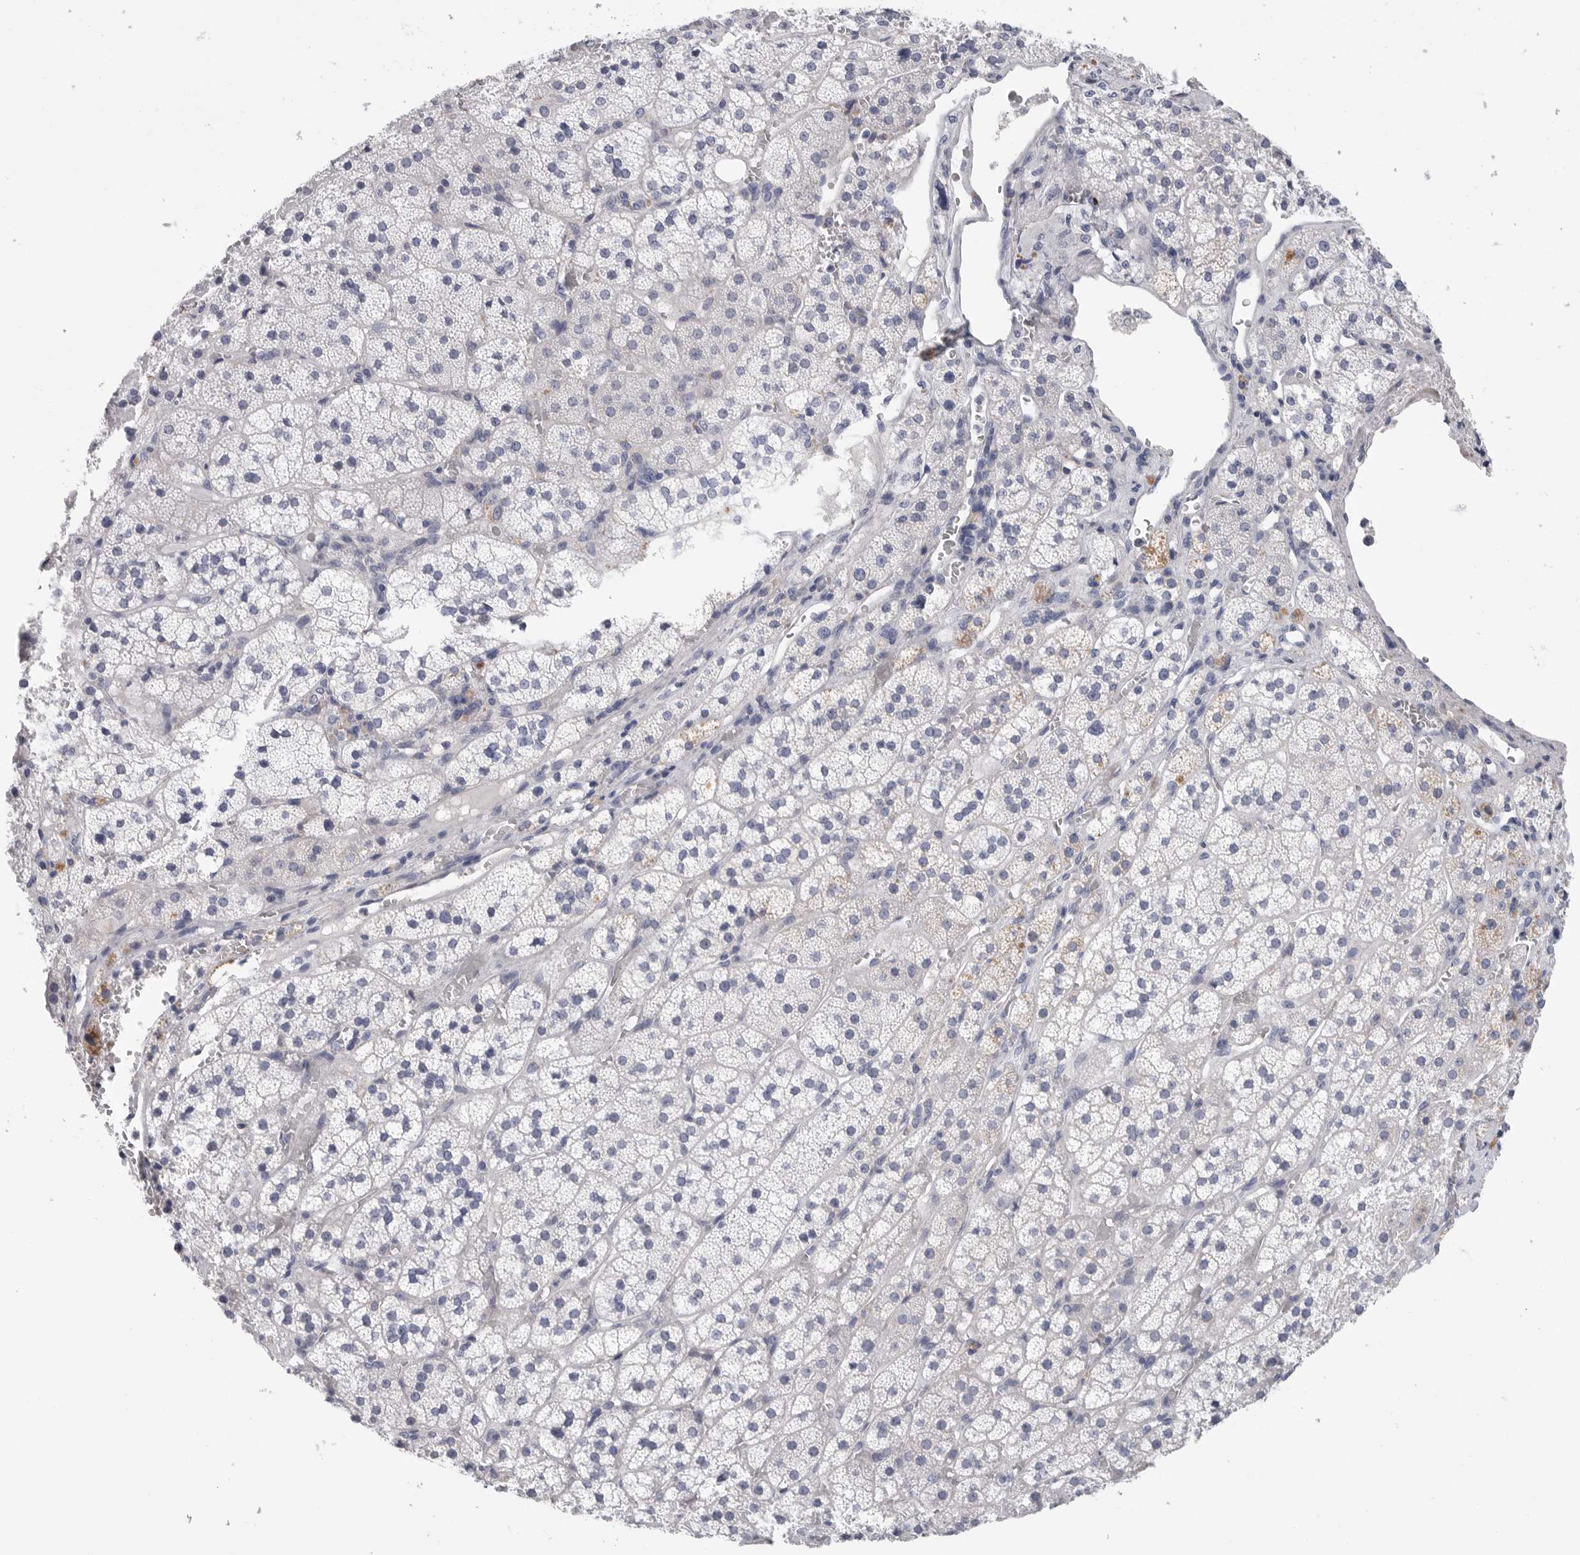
{"staining": {"intensity": "negative", "quantity": "none", "location": "none"}, "tissue": "adrenal gland", "cell_type": "Glandular cells", "image_type": "normal", "snomed": [{"axis": "morphology", "description": "Normal tissue, NOS"}, {"axis": "topography", "description": "Adrenal gland"}], "caption": "A high-resolution micrograph shows immunohistochemistry staining of benign adrenal gland, which reveals no significant expression in glandular cells.", "gene": "CAMK2B", "patient": {"sex": "female", "age": 44}}